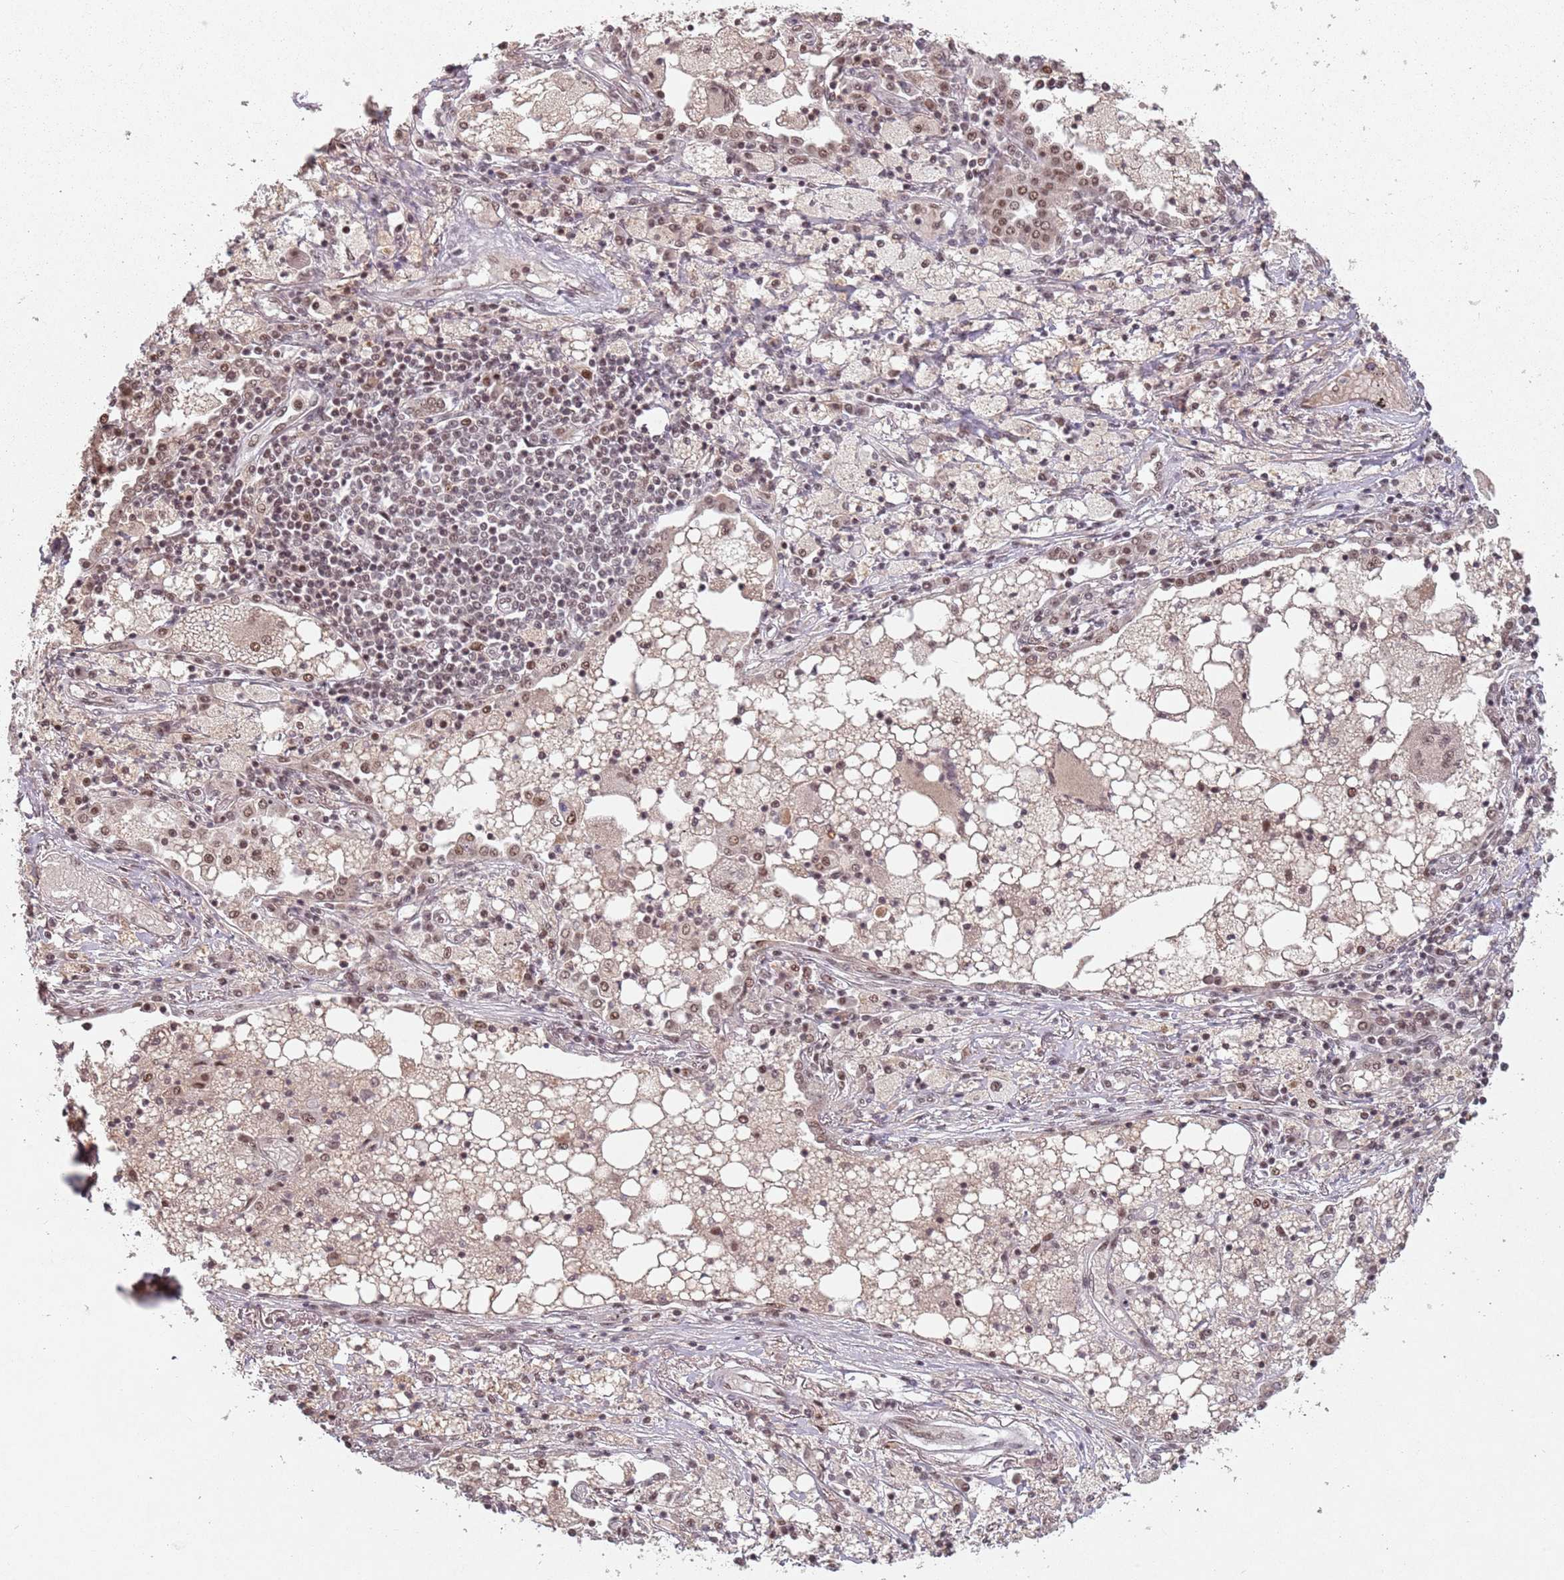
{"staining": {"intensity": "moderate", "quantity": ">75%", "location": "nuclear"}, "tissue": "lung cancer", "cell_type": "Tumor cells", "image_type": "cancer", "snomed": [{"axis": "morphology", "description": "Squamous cell carcinoma, NOS"}, {"axis": "topography", "description": "Lung"}], "caption": "IHC photomicrograph of lung cancer (squamous cell carcinoma) stained for a protein (brown), which shows medium levels of moderate nuclear expression in approximately >75% of tumor cells.", "gene": "NCBP1", "patient": {"sex": "male", "age": 65}}